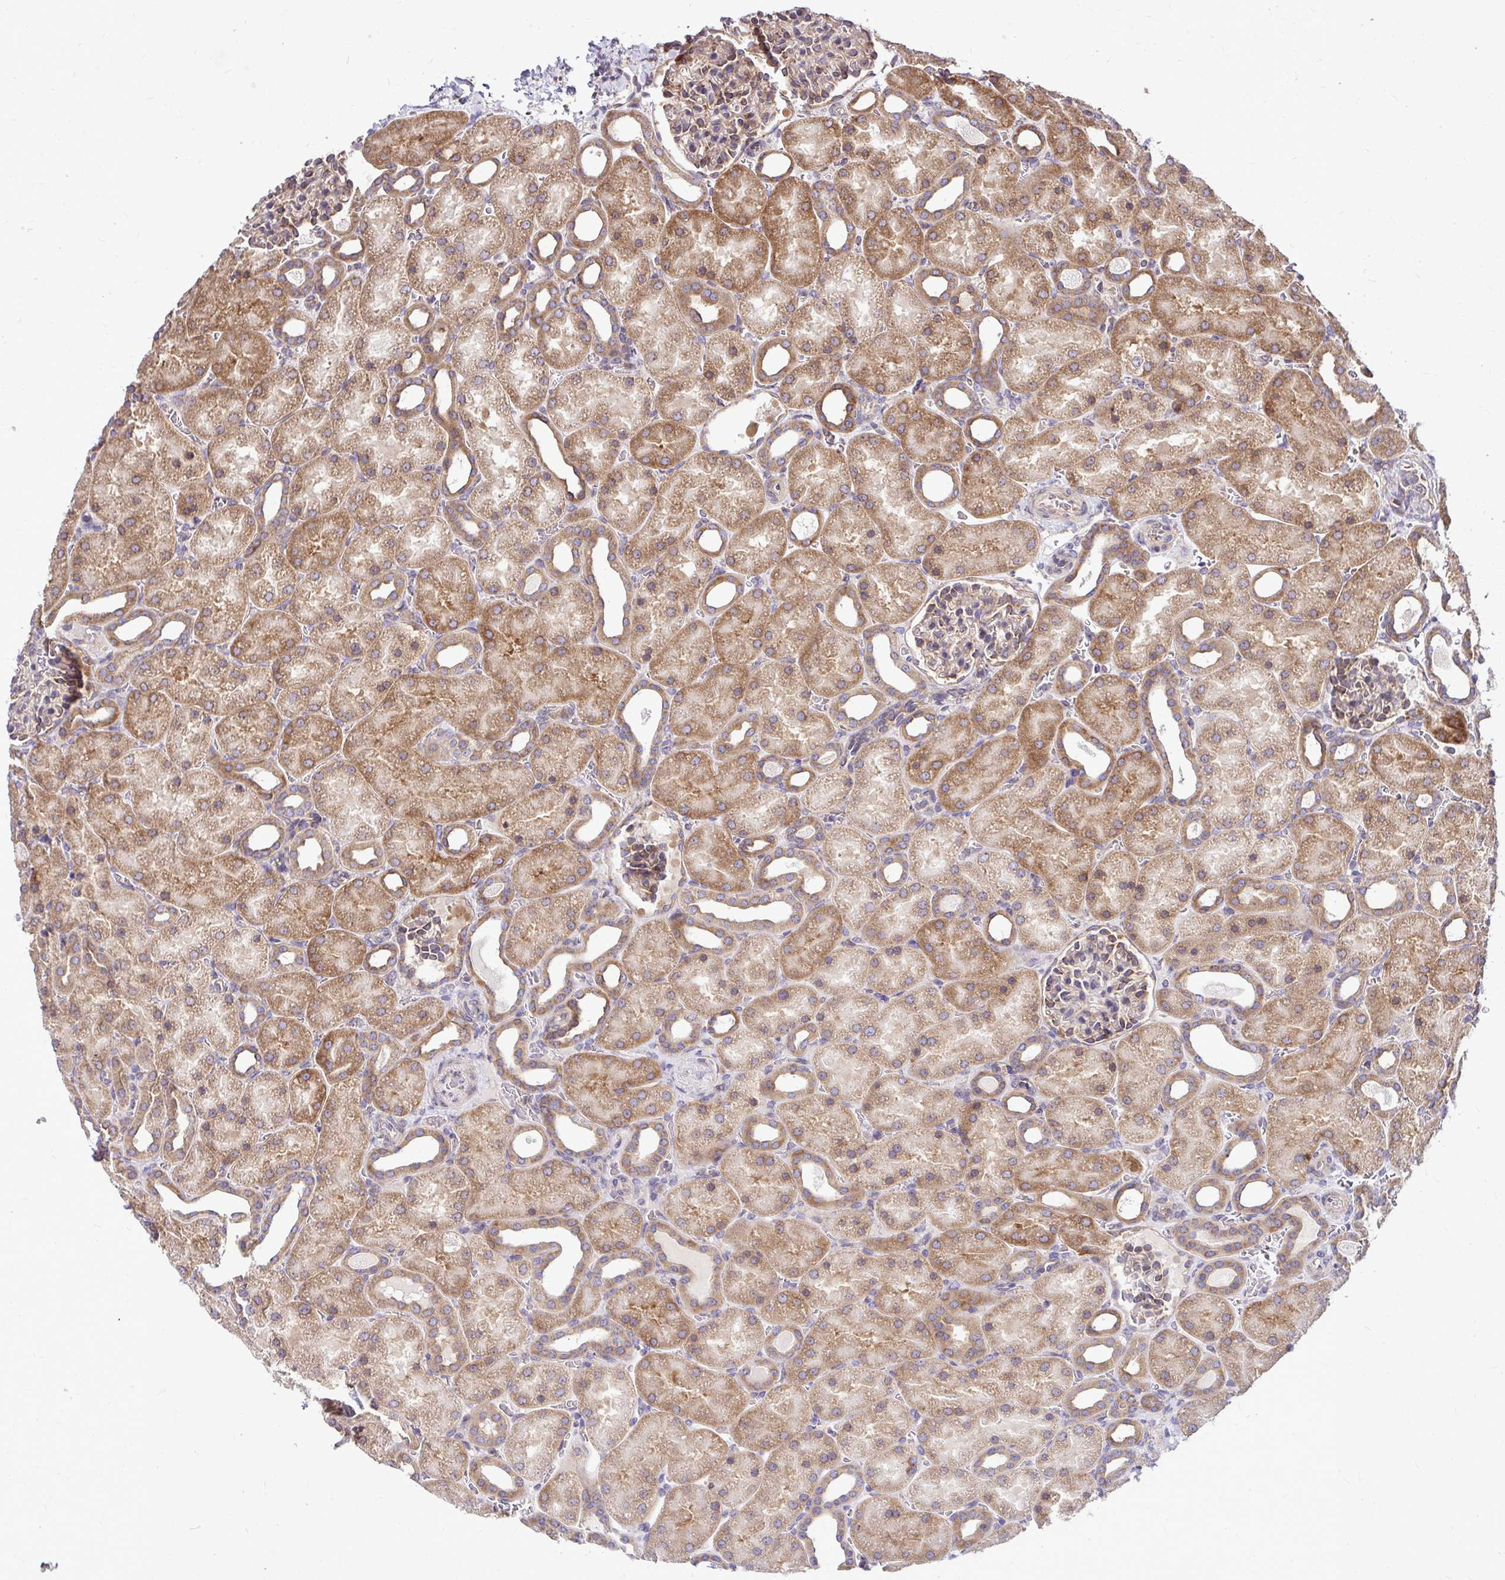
{"staining": {"intensity": "moderate", "quantity": "25%-75%", "location": "cytoplasmic/membranous"}, "tissue": "kidney", "cell_type": "Cells in glomeruli", "image_type": "normal", "snomed": [{"axis": "morphology", "description": "Normal tissue, NOS"}, {"axis": "topography", "description": "Kidney"}], "caption": "Immunohistochemistry image of benign human kidney stained for a protein (brown), which exhibits medium levels of moderate cytoplasmic/membranous positivity in approximately 25%-75% of cells in glomeruli.", "gene": "FMR1", "patient": {"sex": "male", "age": 2}}